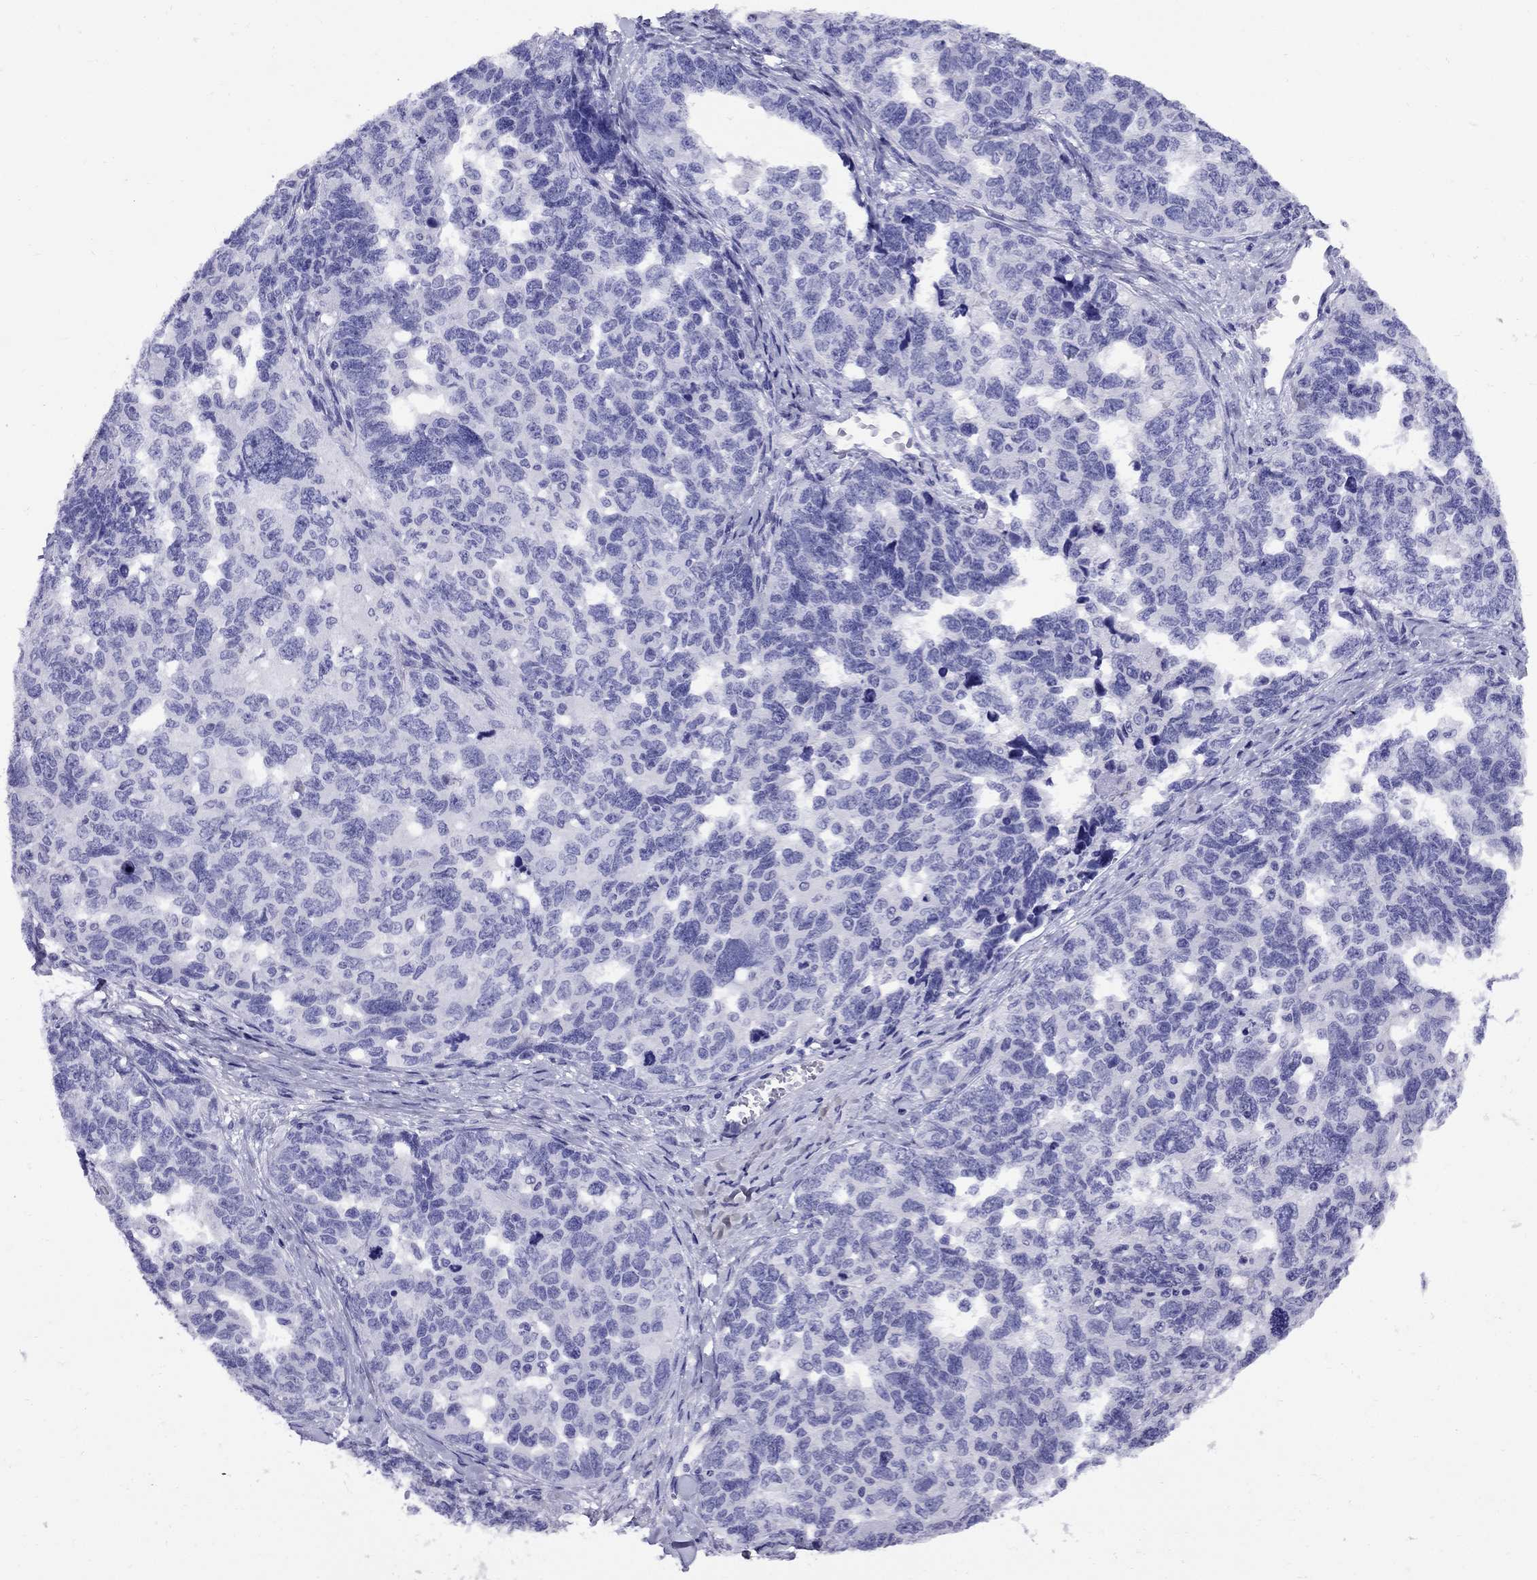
{"staining": {"intensity": "negative", "quantity": "none", "location": "none"}, "tissue": "ovarian cancer", "cell_type": "Tumor cells", "image_type": "cancer", "snomed": [{"axis": "morphology", "description": "Cystadenocarcinoma, serous, NOS"}, {"axis": "topography", "description": "Ovary"}], "caption": "Tumor cells show no significant positivity in ovarian serous cystadenocarcinoma.", "gene": "AVPR1B", "patient": {"sex": "female", "age": 69}}